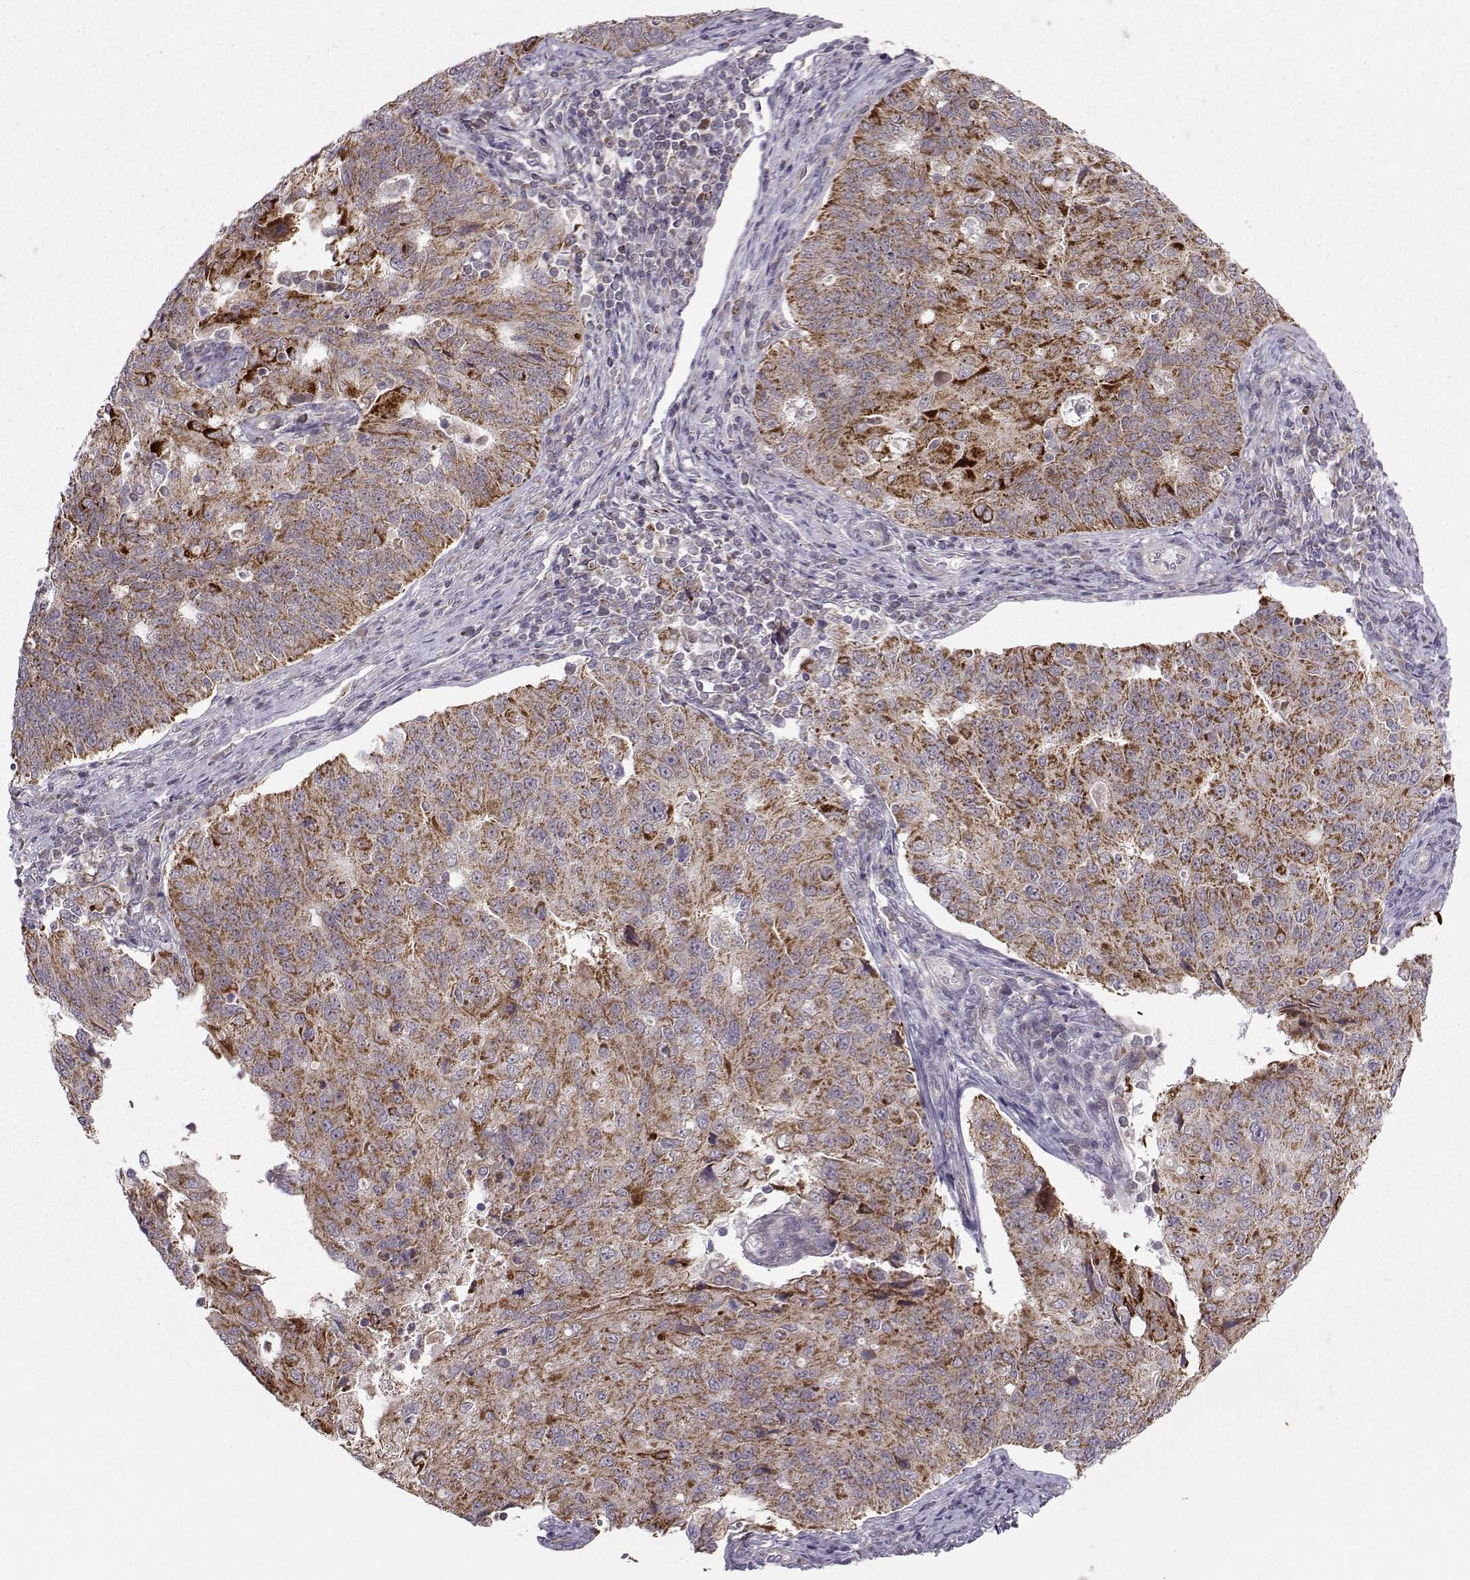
{"staining": {"intensity": "strong", "quantity": ">75%", "location": "cytoplasmic/membranous"}, "tissue": "endometrial cancer", "cell_type": "Tumor cells", "image_type": "cancer", "snomed": [{"axis": "morphology", "description": "Adenocarcinoma, NOS"}, {"axis": "topography", "description": "Endometrium"}], "caption": "Endometrial cancer (adenocarcinoma) stained with IHC demonstrates strong cytoplasmic/membranous staining in about >75% of tumor cells.", "gene": "NECAB3", "patient": {"sex": "female", "age": 43}}